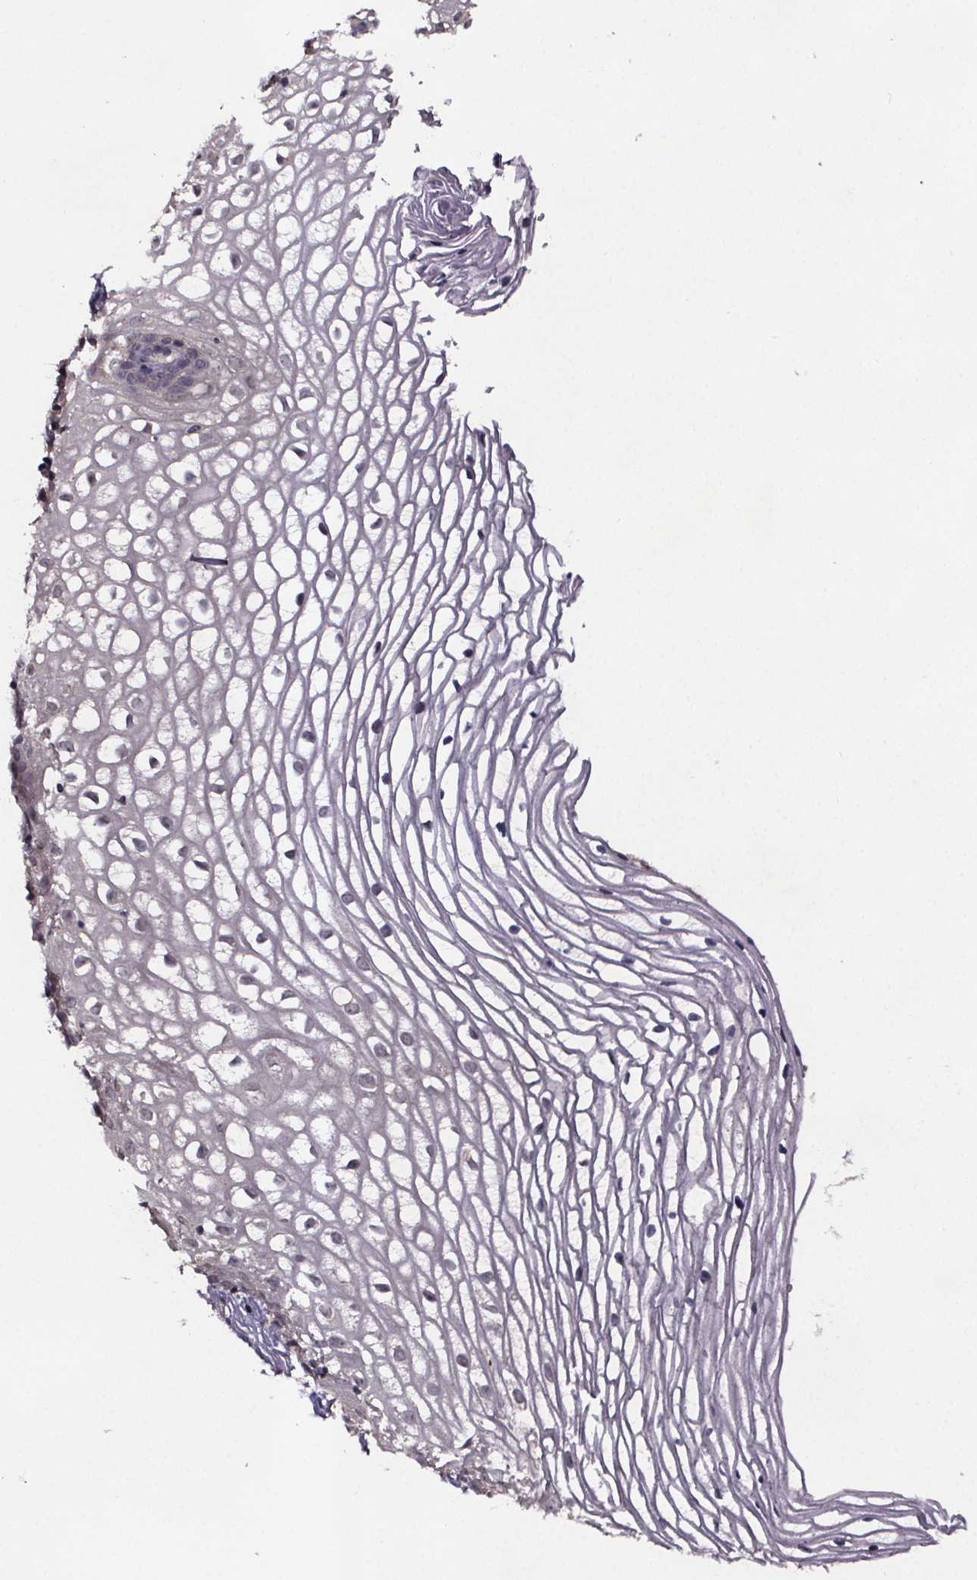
{"staining": {"intensity": "moderate", "quantity": "<25%", "location": "cytoplasmic/membranous"}, "tissue": "cervix", "cell_type": "Glandular cells", "image_type": "normal", "snomed": [{"axis": "morphology", "description": "Normal tissue, NOS"}, {"axis": "topography", "description": "Cervix"}], "caption": "Immunohistochemical staining of unremarkable human cervix reveals low levels of moderate cytoplasmic/membranous expression in about <25% of glandular cells. (brown staining indicates protein expression, while blue staining denotes nuclei).", "gene": "SMIM1", "patient": {"sex": "female", "age": 40}}